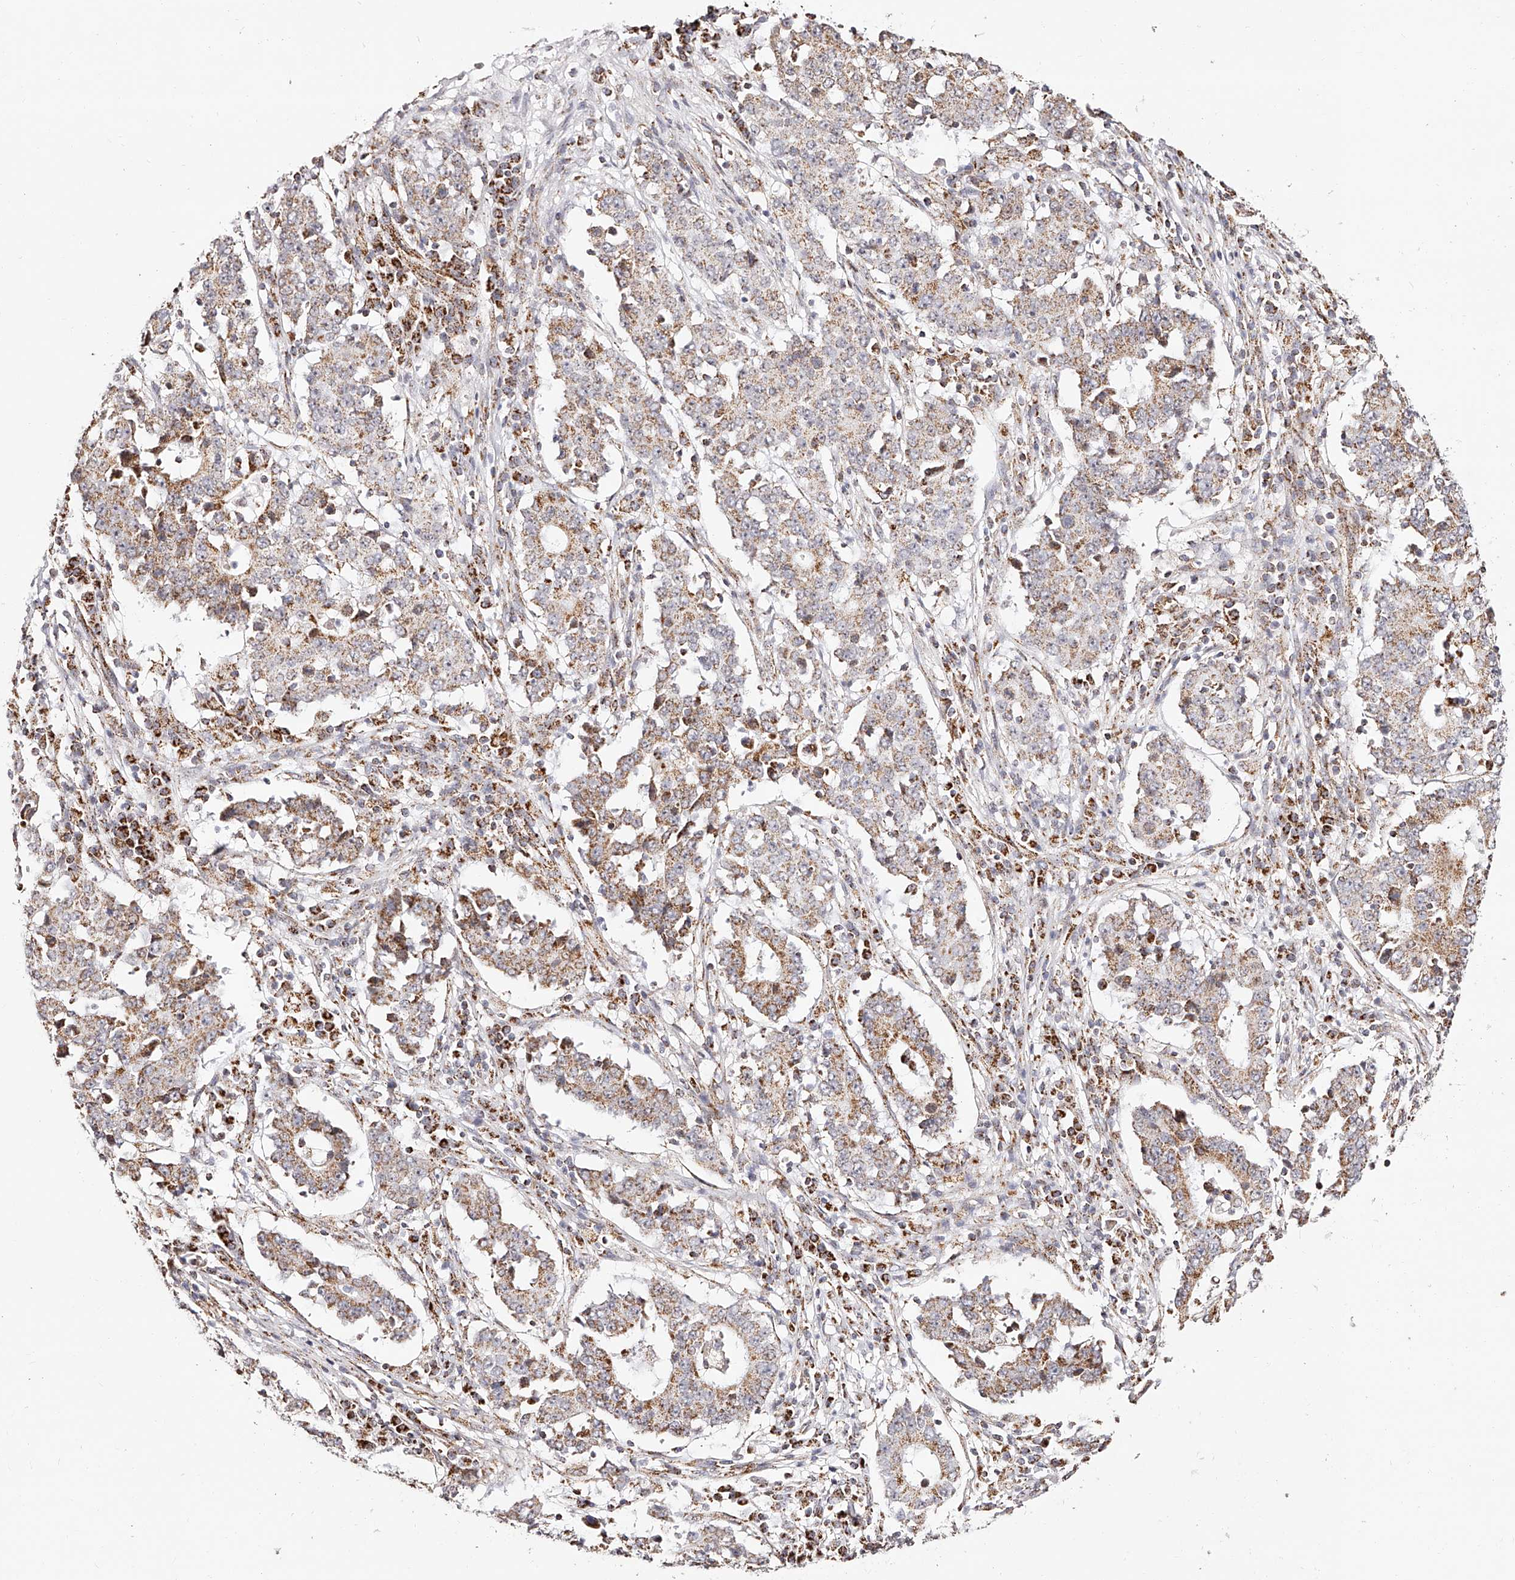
{"staining": {"intensity": "moderate", "quantity": ">75%", "location": "cytoplasmic/membranous"}, "tissue": "stomach cancer", "cell_type": "Tumor cells", "image_type": "cancer", "snomed": [{"axis": "morphology", "description": "Adenocarcinoma, NOS"}, {"axis": "topography", "description": "Stomach"}], "caption": "Immunohistochemistry (IHC) photomicrograph of human stomach cancer stained for a protein (brown), which demonstrates medium levels of moderate cytoplasmic/membranous positivity in approximately >75% of tumor cells.", "gene": "NDUFV3", "patient": {"sex": "male", "age": 59}}